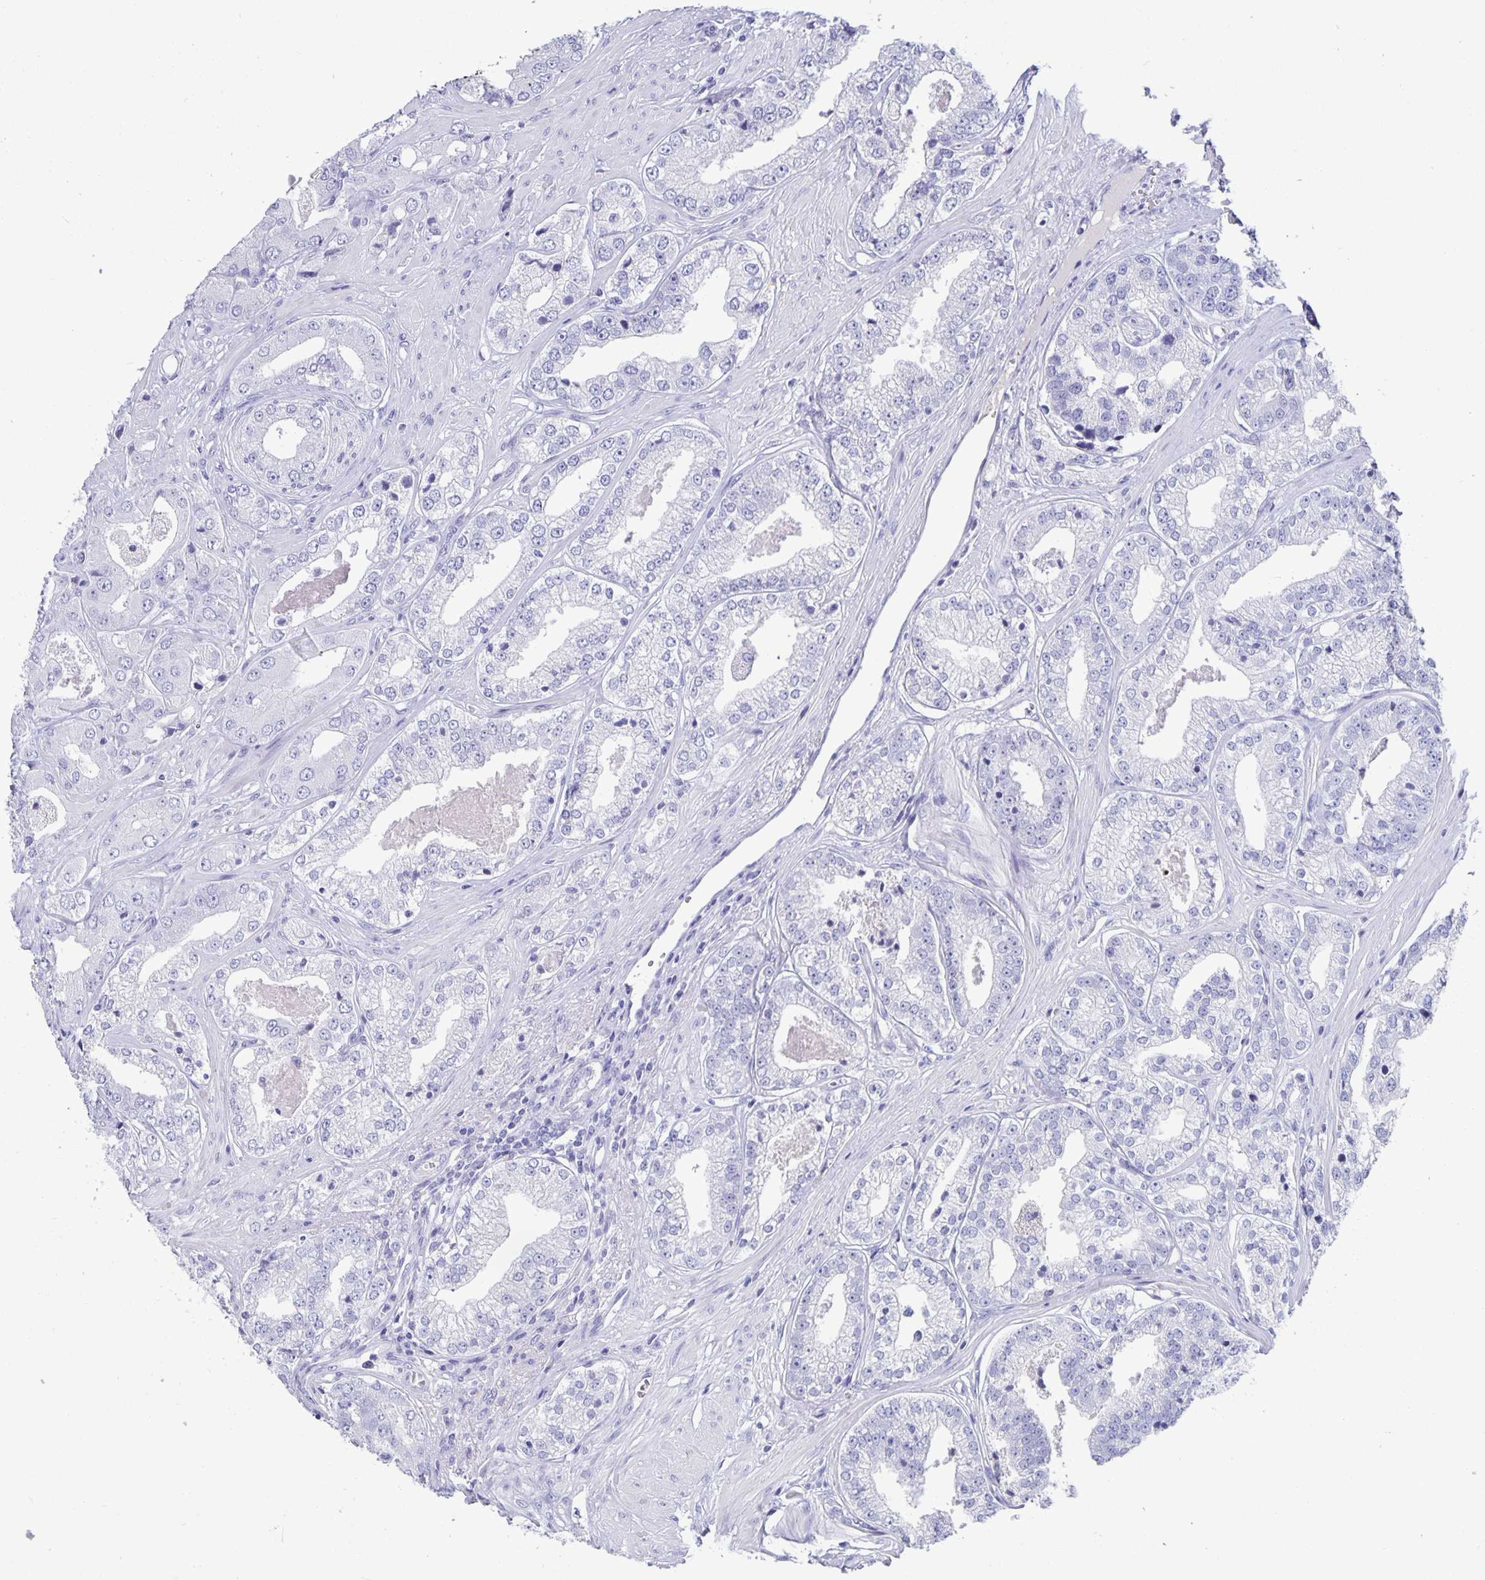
{"staining": {"intensity": "negative", "quantity": "none", "location": "none"}, "tissue": "prostate cancer", "cell_type": "Tumor cells", "image_type": "cancer", "snomed": [{"axis": "morphology", "description": "Adenocarcinoma, Low grade"}, {"axis": "topography", "description": "Prostate"}], "caption": "Image shows no significant protein positivity in tumor cells of prostate adenocarcinoma (low-grade).", "gene": "BPIFA3", "patient": {"sex": "male", "age": 60}}